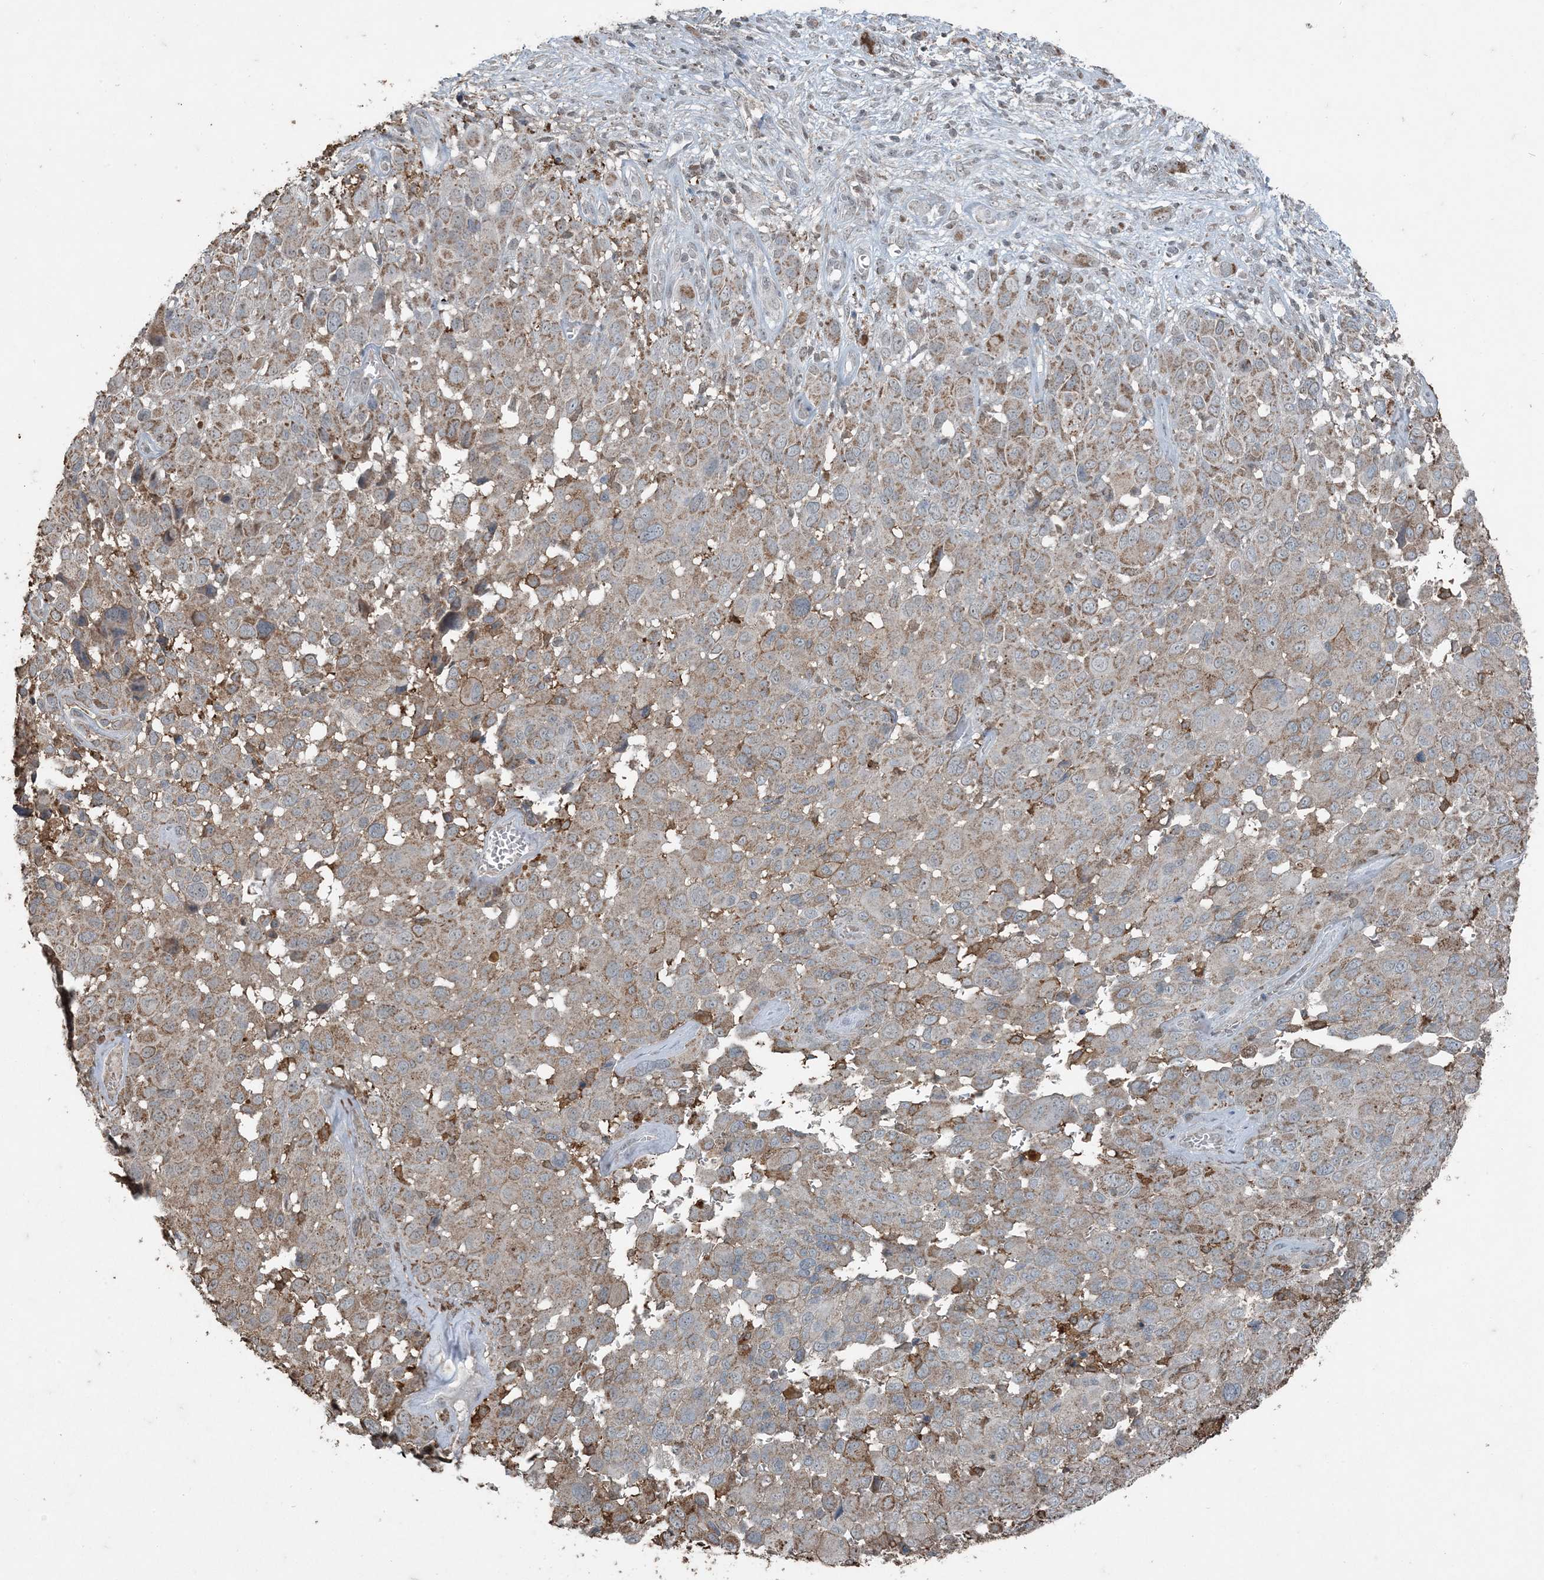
{"staining": {"intensity": "moderate", "quantity": ">75%", "location": "cytoplasmic/membranous"}, "tissue": "melanoma", "cell_type": "Tumor cells", "image_type": "cancer", "snomed": [{"axis": "morphology", "description": "Malignant melanoma, NOS"}, {"axis": "topography", "description": "Skin of trunk"}], "caption": "DAB immunohistochemical staining of melanoma shows moderate cytoplasmic/membranous protein positivity in approximately >75% of tumor cells.", "gene": "GNL1", "patient": {"sex": "male", "age": 71}}